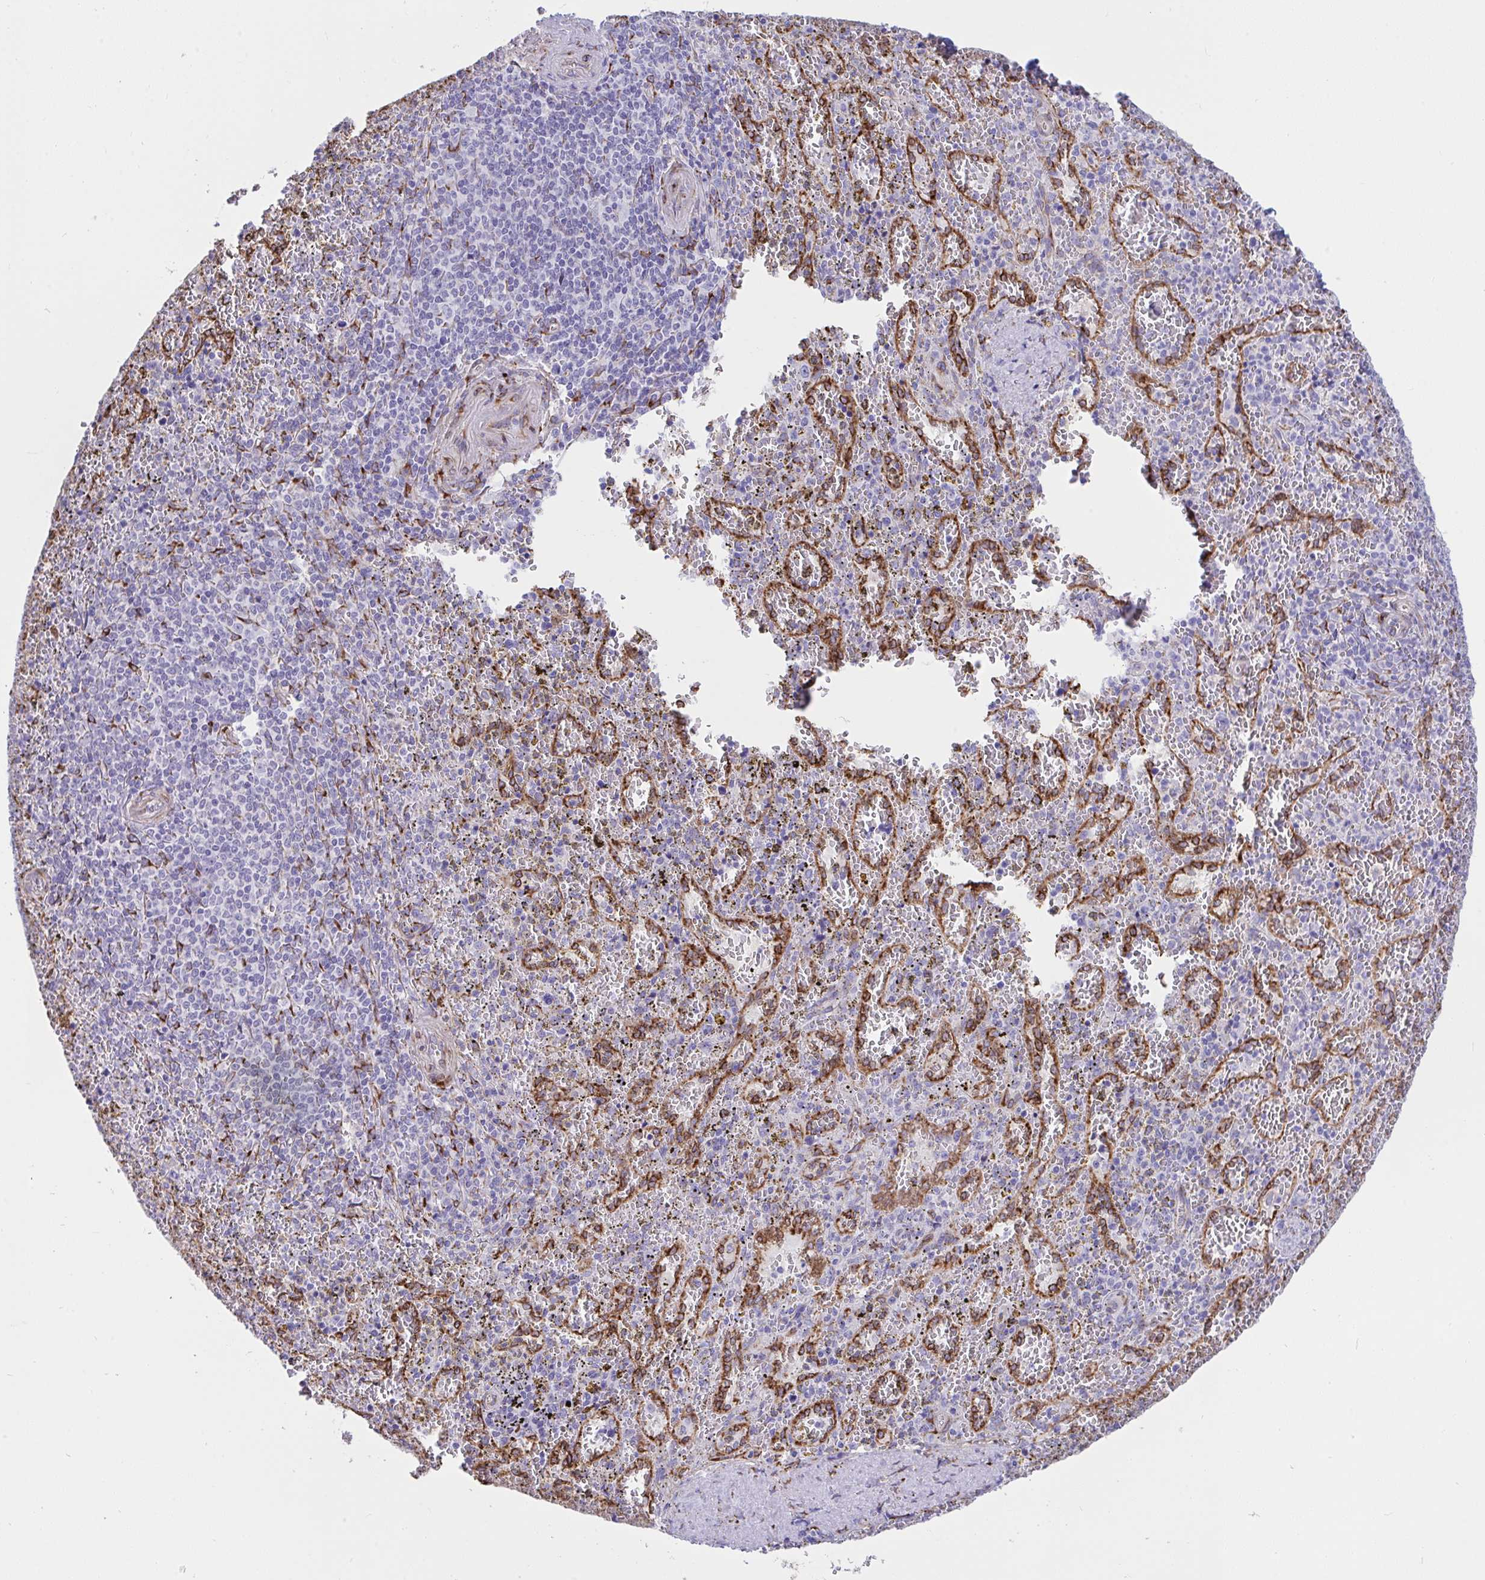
{"staining": {"intensity": "negative", "quantity": "none", "location": "none"}, "tissue": "spleen", "cell_type": "Cells in red pulp", "image_type": "normal", "snomed": [{"axis": "morphology", "description": "Normal tissue, NOS"}, {"axis": "topography", "description": "Spleen"}], "caption": "DAB immunohistochemical staining of unremarkable spleen exhibits no significant staining in cells in red pulp.", "gene": "ASPH", "patient": {"sex": "female", "age": 50}}